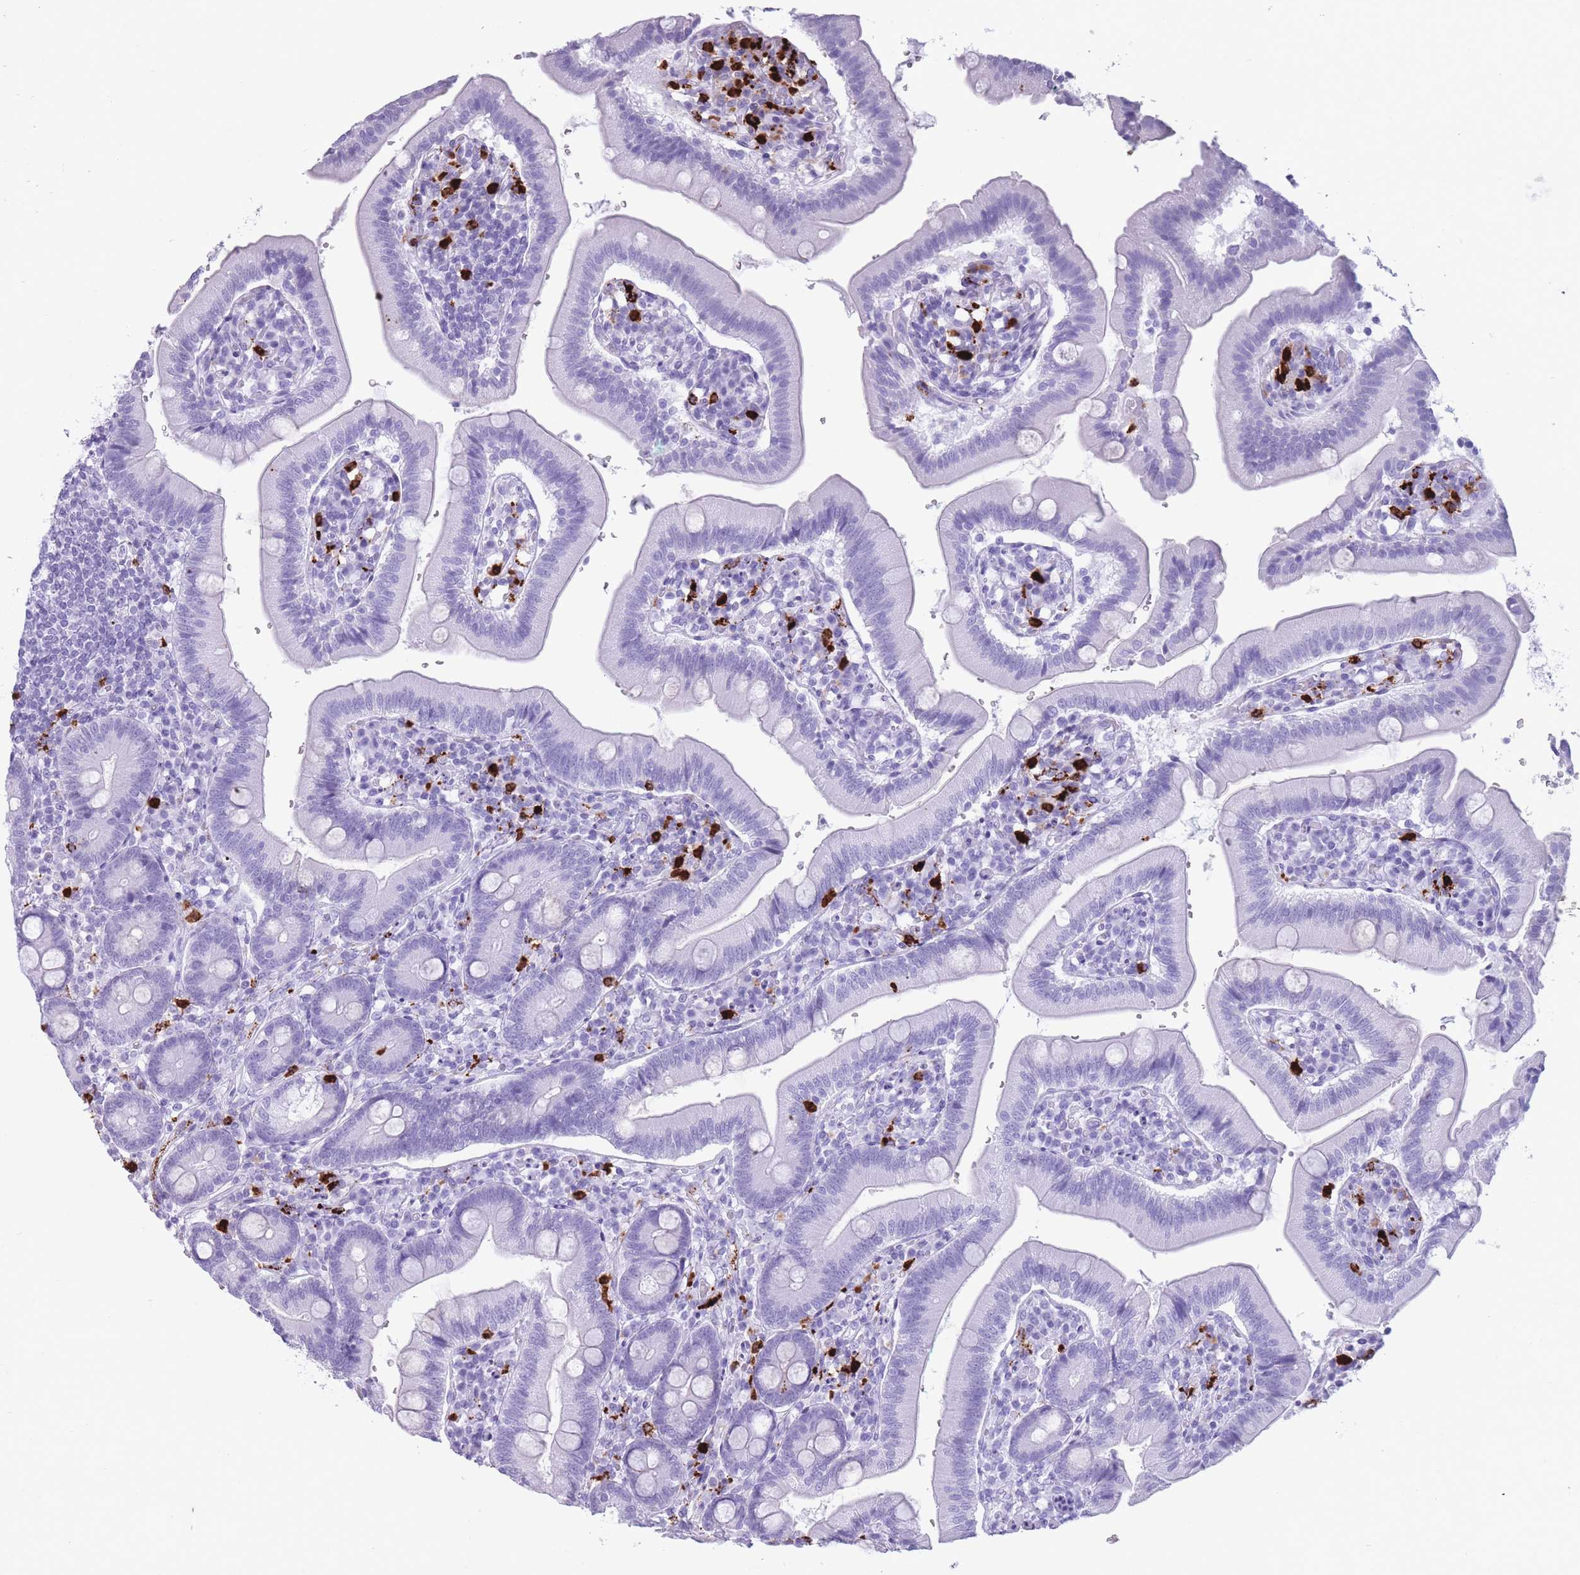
{"staining": {"intensity": "negative", "quantity": "none", "location": "none"}, "tissue": "duodenum", "cell_type": "Glandular cells", "image_type": "normal", "snomed": [{"axis": "morphology", "description": "Normal tissue, NOS"}, {"axis": "topography", "description": "Duodenum"}], "caption": "Immunohistochemical staining of benign human duodenum displays no significant staining in glandular cells.", "gene": "OR4F16", "patient": {"sex": "female", "age": 67}}